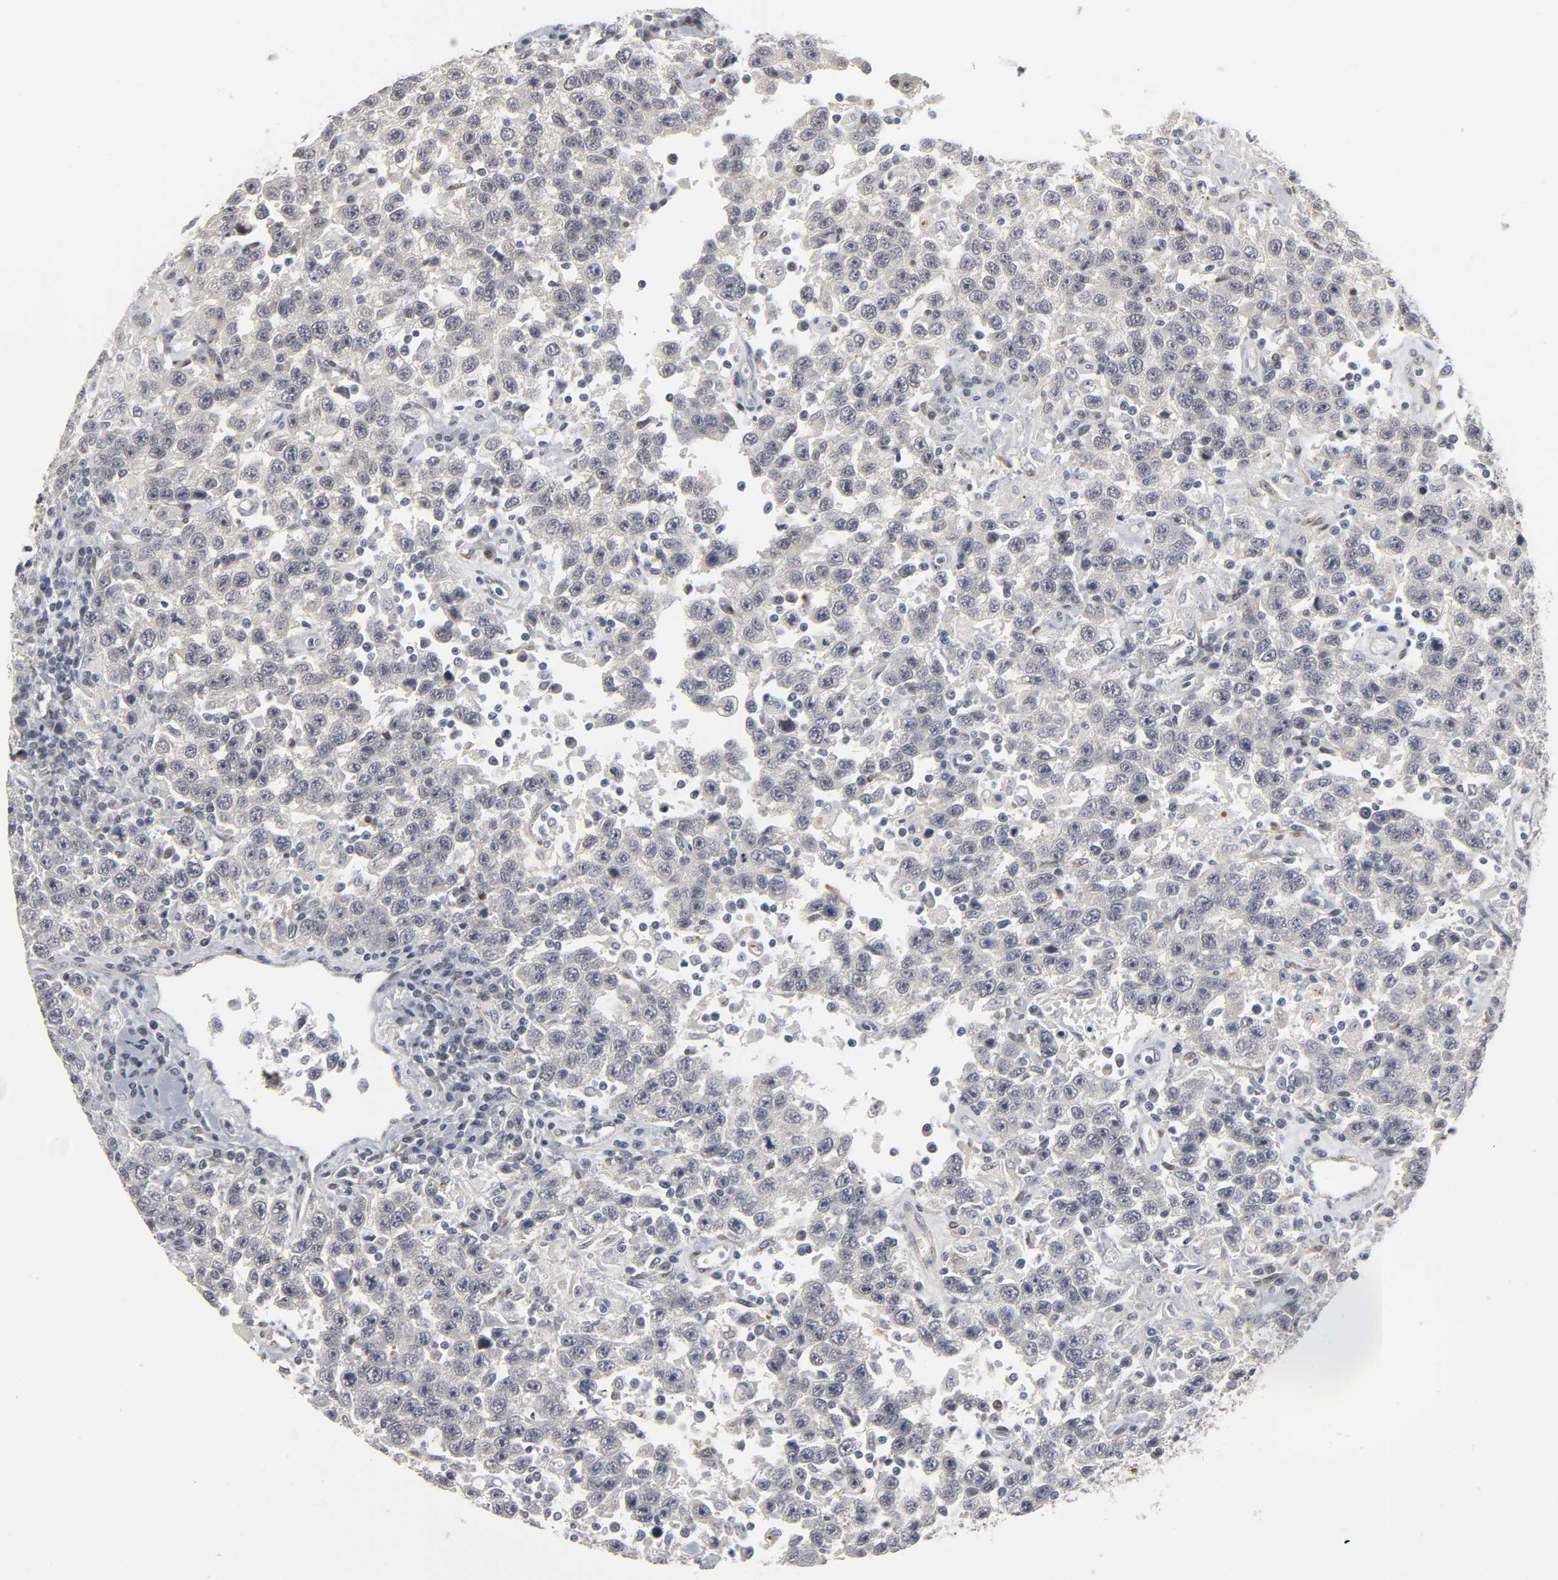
{"staining": {"intensity": "negative", "quantity": "none", "location": "none"}, "tissue": "testis cancer", "cell_type": "Tumor cells", "image_type": "cancer", "snomed": [{"axis": "morphology", "description": "Seminoma, NOS"}, {"axis": "topography", "description": "Testis"}], "caption": "This is an immunohistochemistry photomicrograph of seminoma (testis). There is no staining in tumor cells.", "gene": "PDLIM3", "patient": {"sex": "male", "age": 41}}